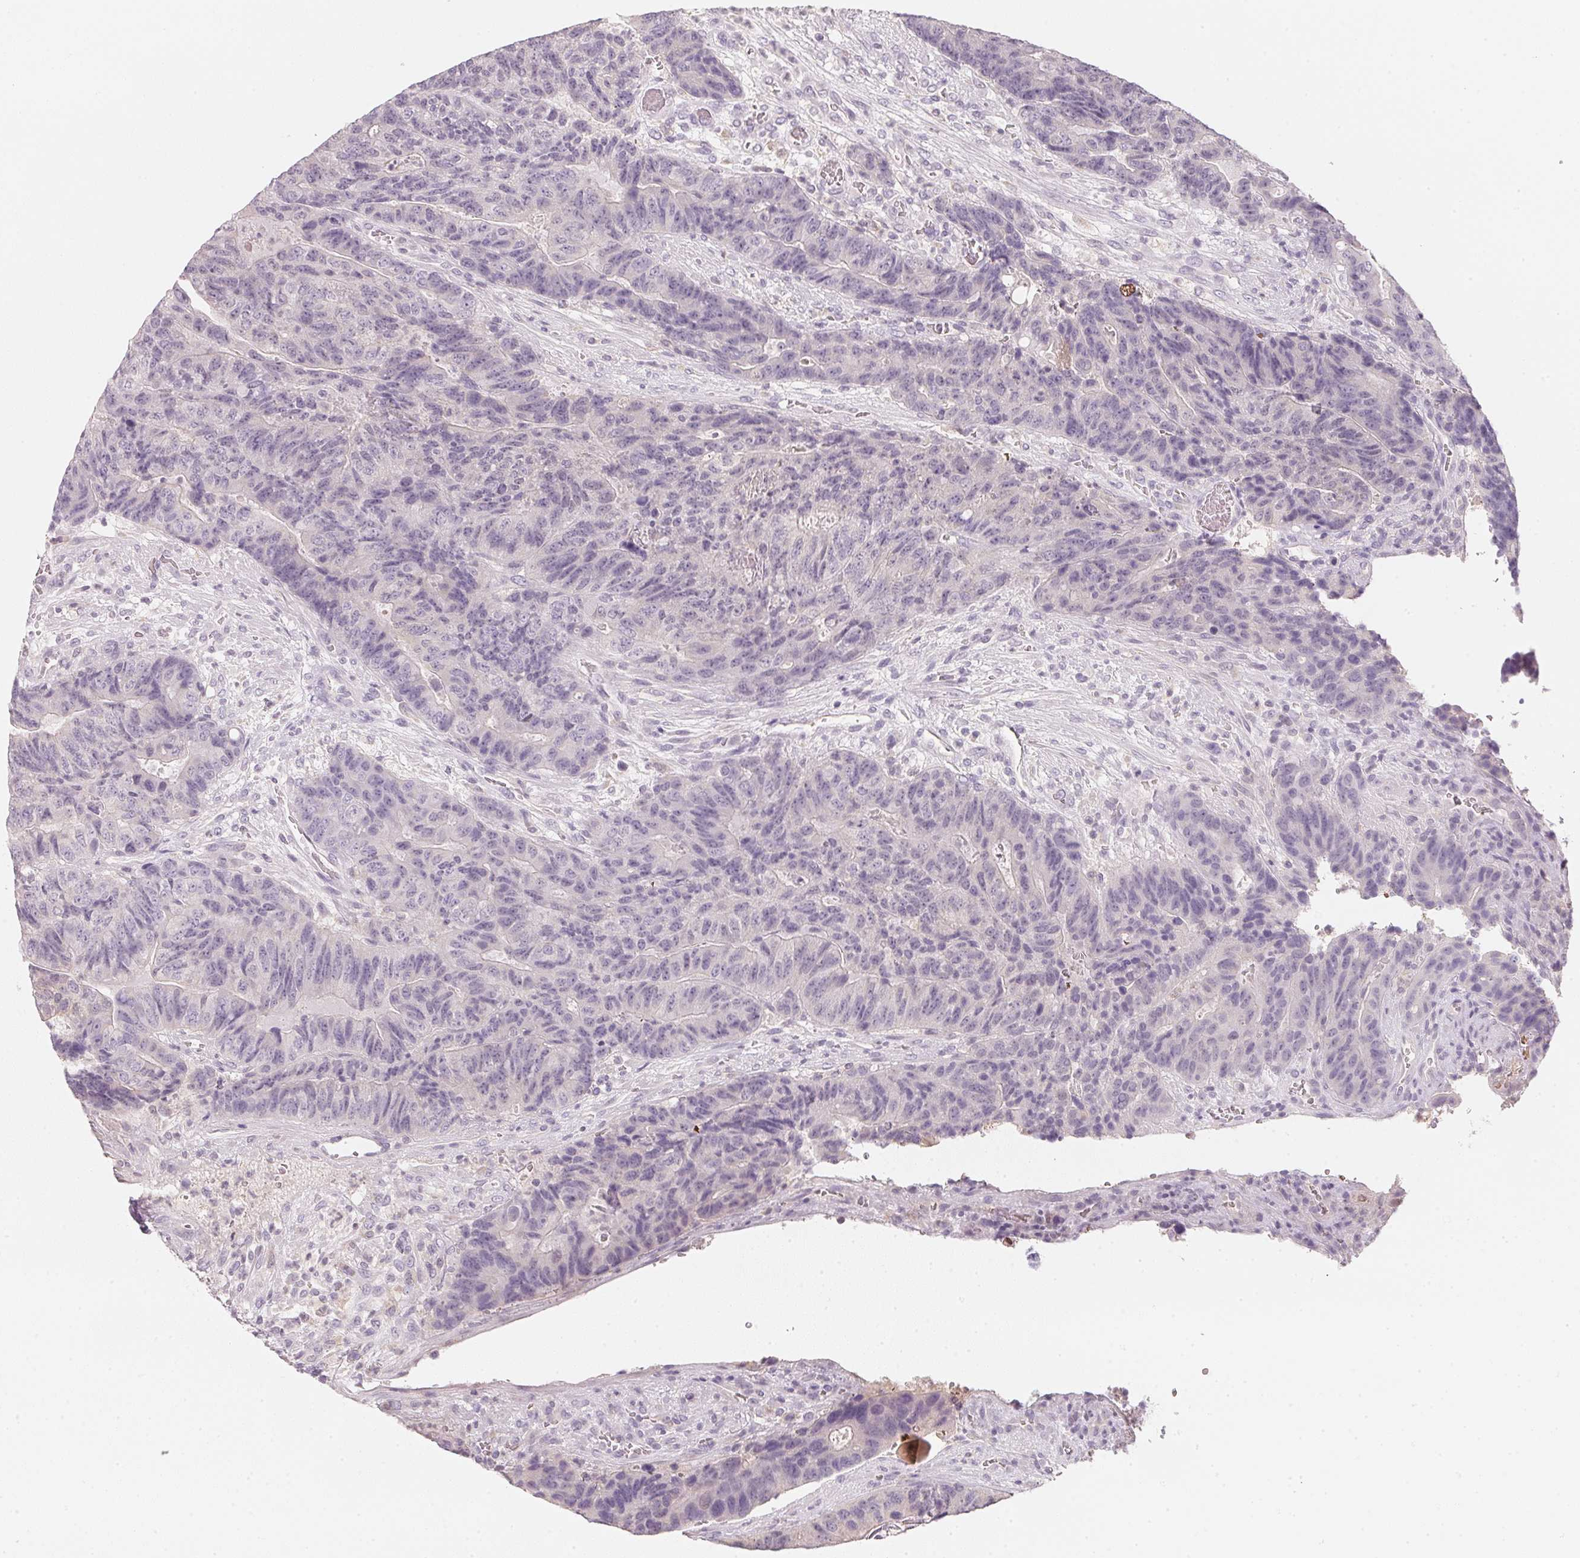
{"staining": {"intensity": "negative", "quantity": "none", "location": "none"}, "tissue": "colorectal cancer", "cell_type": "Tumor cells", "image_type": "cancer", "snomed": [{"axis": "morphology", "description": "Normal tissue, NOS"}, {"axis": "morphology", "description": "Adenocarcinoma, NOS"}, {"axis": "topography", "description": "Colon"}], "caption": "The immunohistochemistry (IHC) photomicrograph has no significant expression in tumor cells of colorectal adenocarcinoma tissue. (DAB IHC visualized using brightfield microscopy, high magnification).", "gene": "CFAP276", "patient": {"sex": "female", "age": 48}}